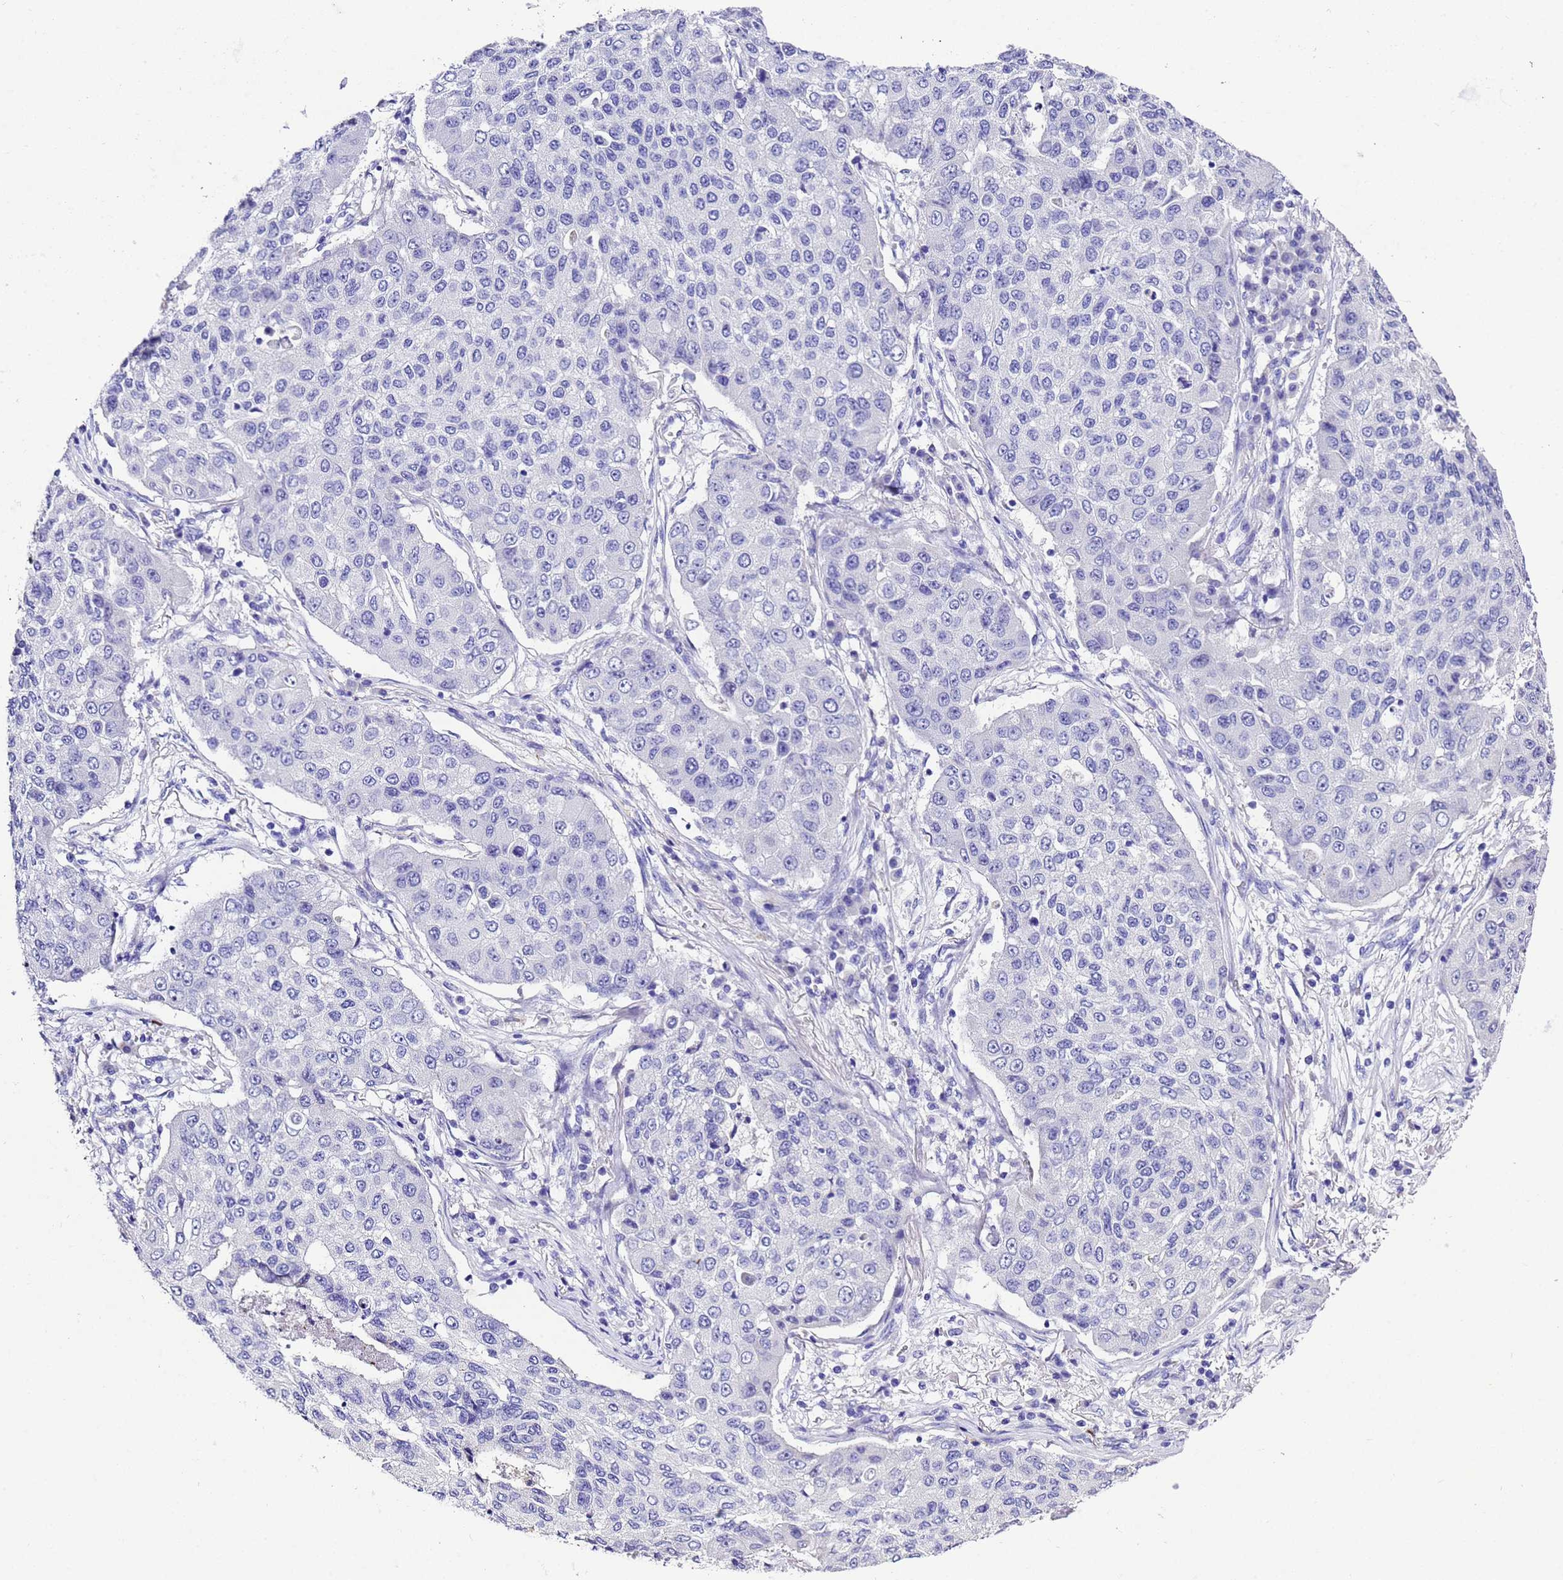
{"staining": {"intensity": "negative", "quantity": "none", "location": "none"}, "tissue": "lung cancer", "cell_type": "Tumor cells", "image_type": "cancer", "snomed": [{"axis": "morphology", "description": "Squamous cell carcinoma, NOS"}, {"axis": "topography", "description": "Lung"}], "caption": "Immunohistochemical staining of human lung cancer exhibits no significant staining in tumor cells.", "gene": "UGT2B10", "patient": {"sex": "male", "age": 74}}